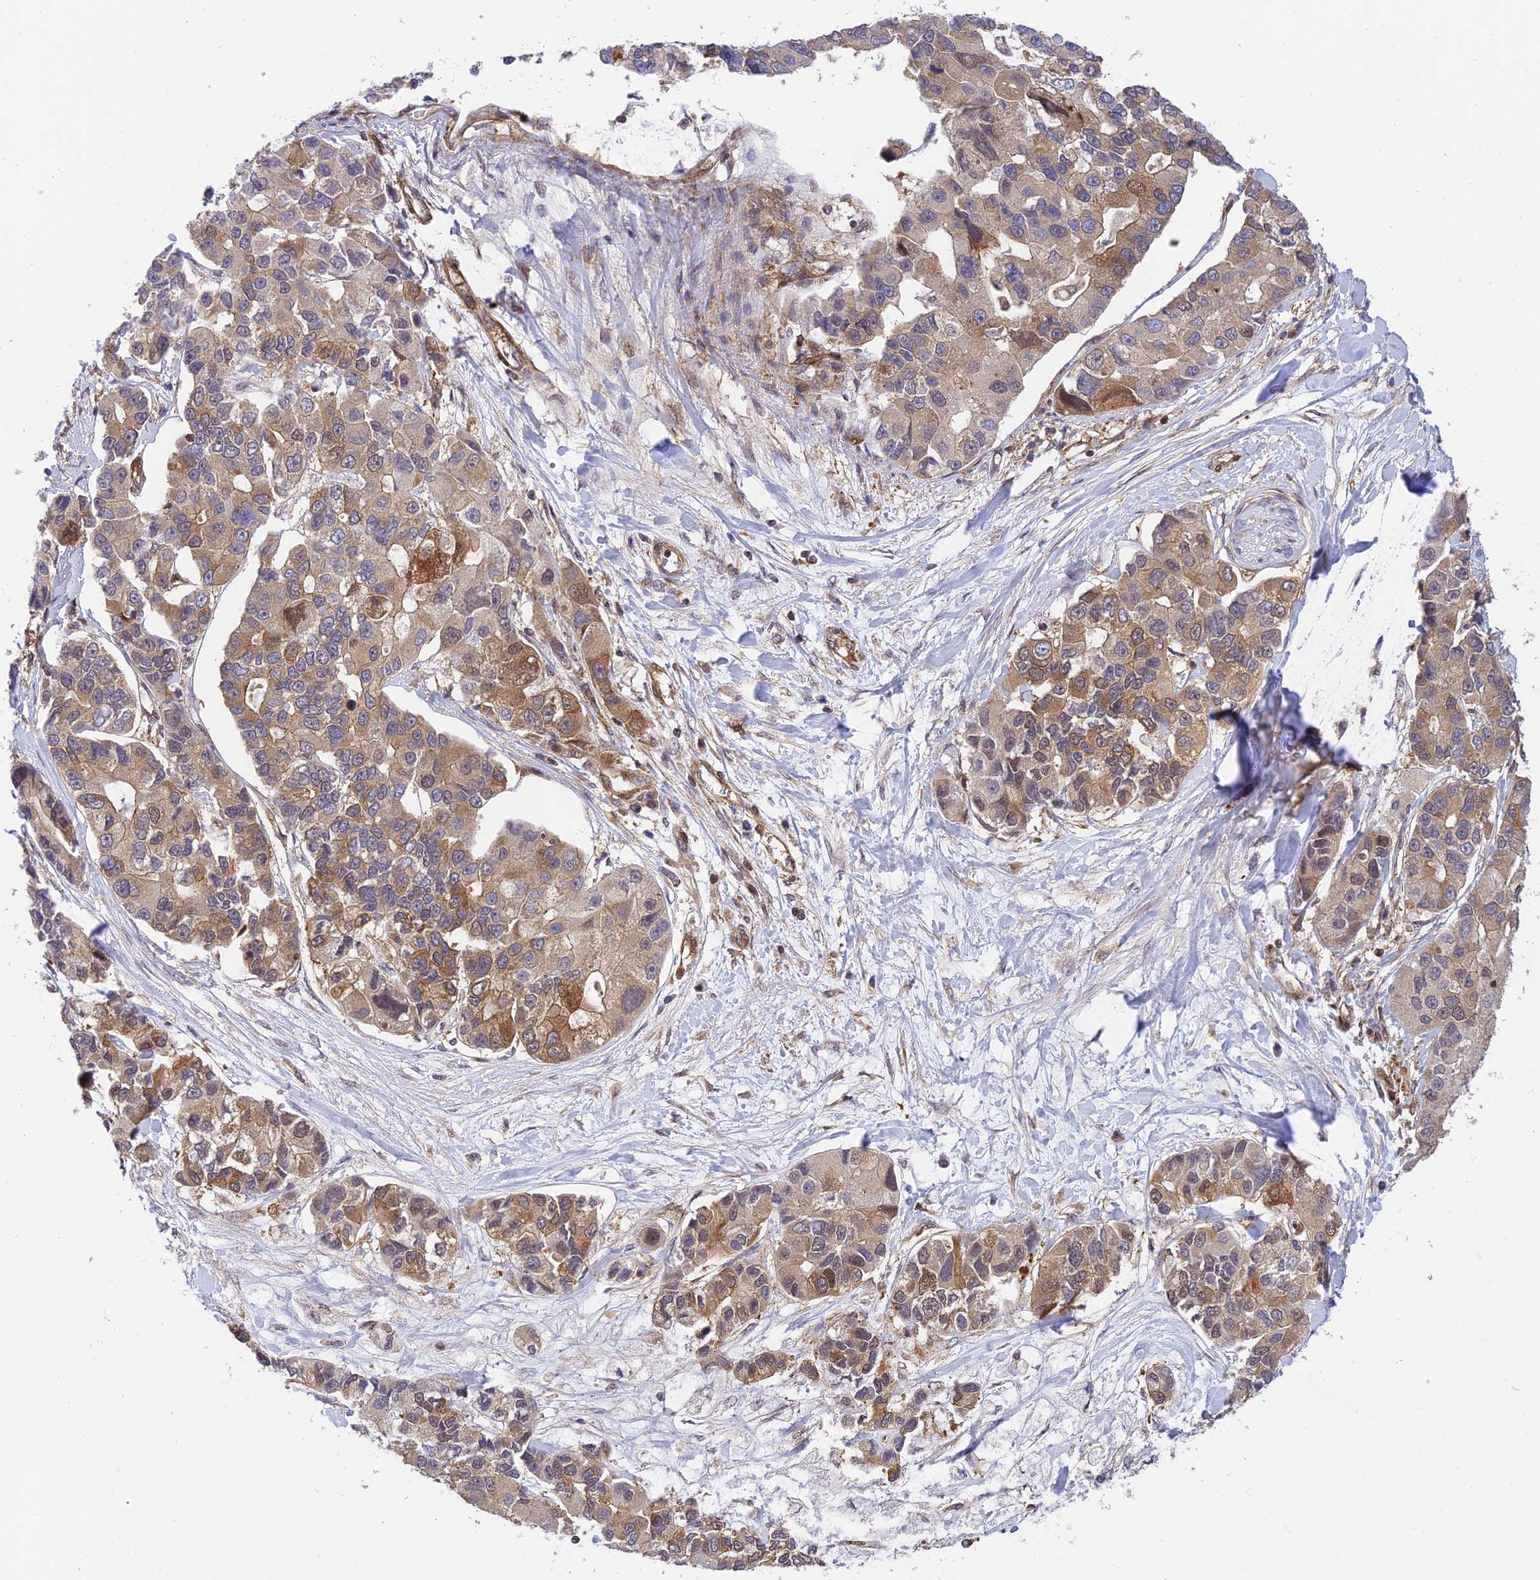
{"staining": {"intensity": "moderate", "quantity": "25%-75%", "location": "cytoplasmic/membranous"}, "tissue": "lung cancer", "cell_type": "Tumor cells", "image_type": "cancer", "snomed": [{"axis": "morphology", "description": "Adenocarcinoma, NOS"}, {"axis": "topography", "description": "Lung"}], "caption": "About 25%-75% of tumor cells in human lung cancer (adenocarcinoma) show moderate cytoplasmic/membranous protein positivity as visualized by brown immunohistochemical staining.", "gene": "EVI5L", "patient": {"sex": "female", "age": 54}}